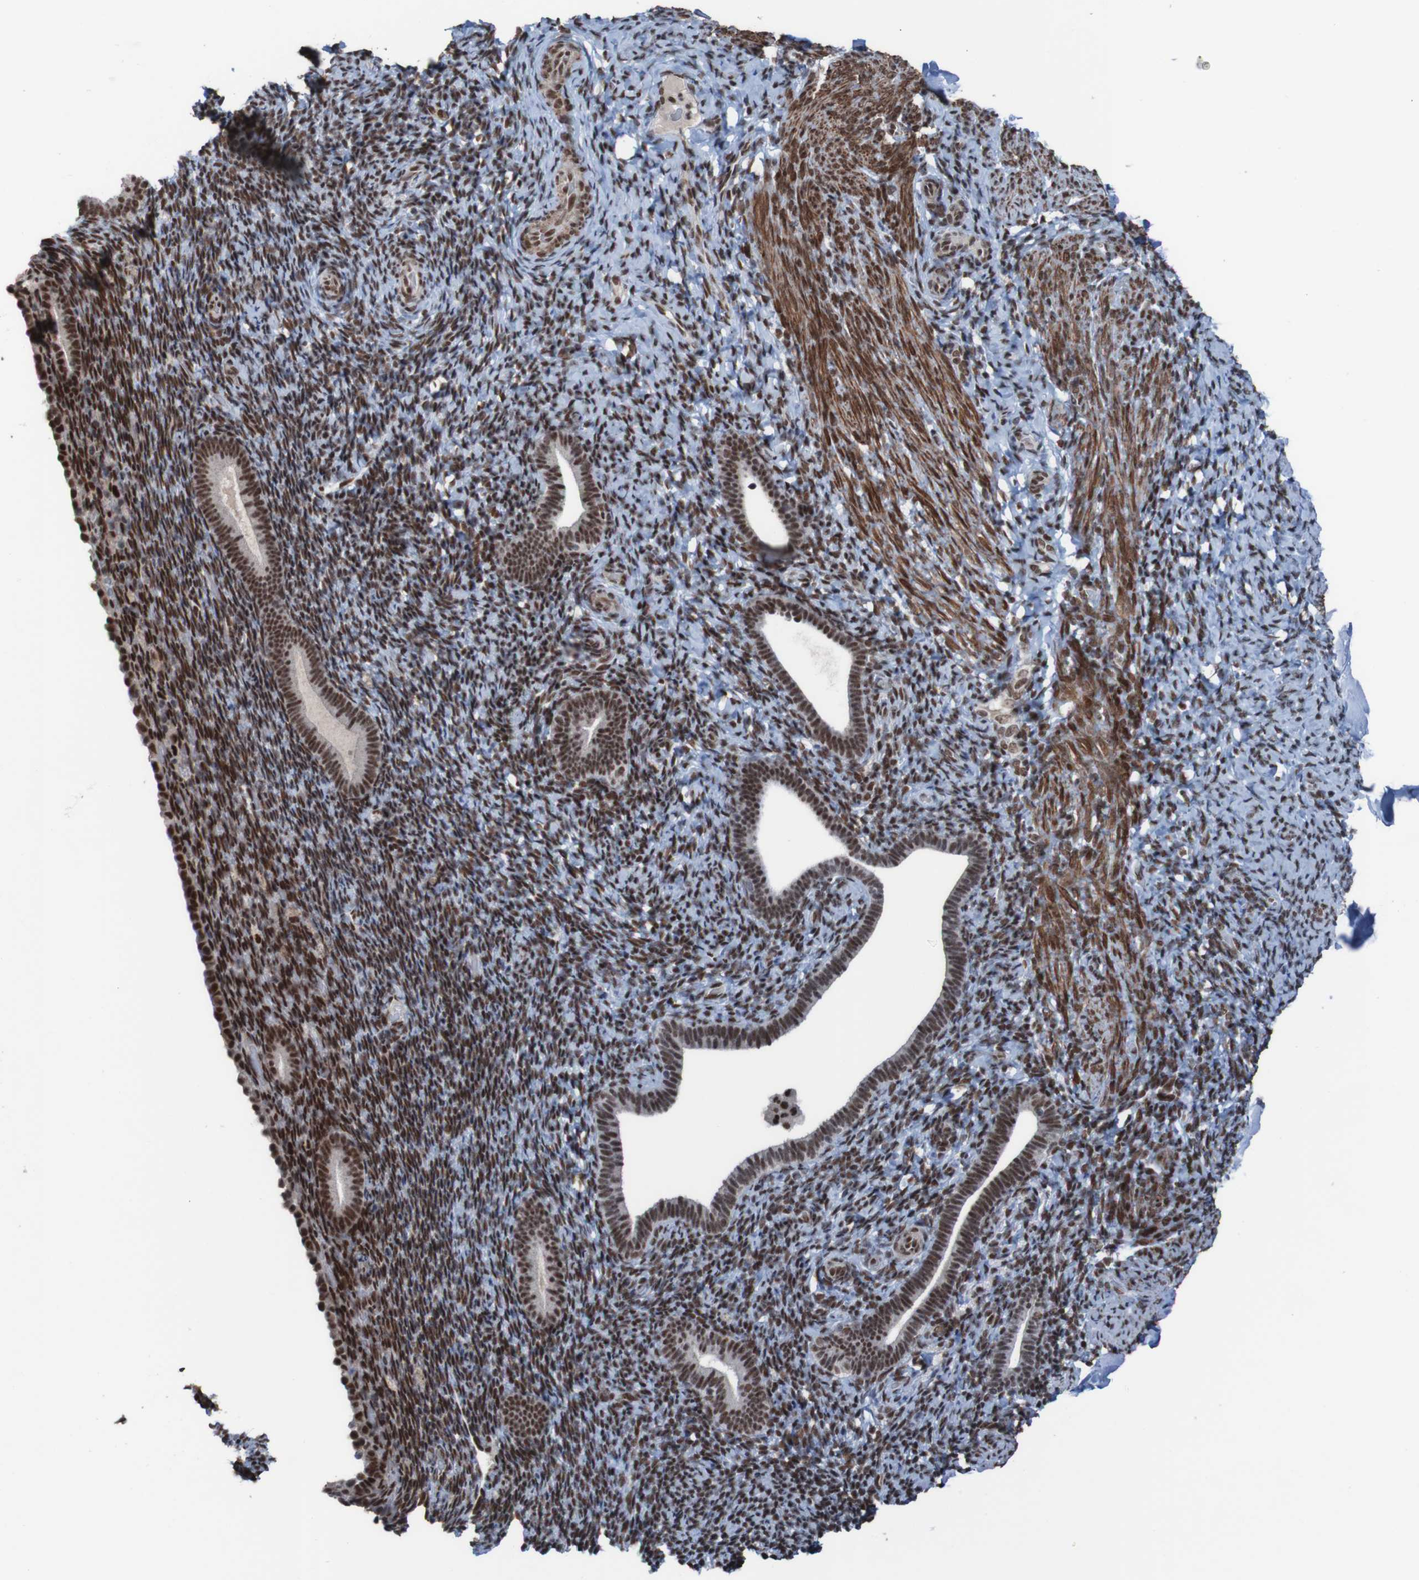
{"staining": {"intensity": "strong", "quantity": ">75%", "location": "nuclear"}, "tissue": "endometrium", "cell_type": "Cells in endometrial stroma", "image_type": "normal", "snomed": [{"axis": "morphology", "description": "Normal tissue, NOS"}, {"axis": "topography", "description": "Endometrium"}], "caption": "Immunohistochemical staining of normal human endometrium demonstrates strong nuclear protein positivity in approximately >75% of cells in endometrial stroma. (DAB (3,3'-diaminobenzidine) = brown stain, brightfield microscopy at high magnification).", "gene": "PHF2", "patient": {"sex": "female", "age": 51}}